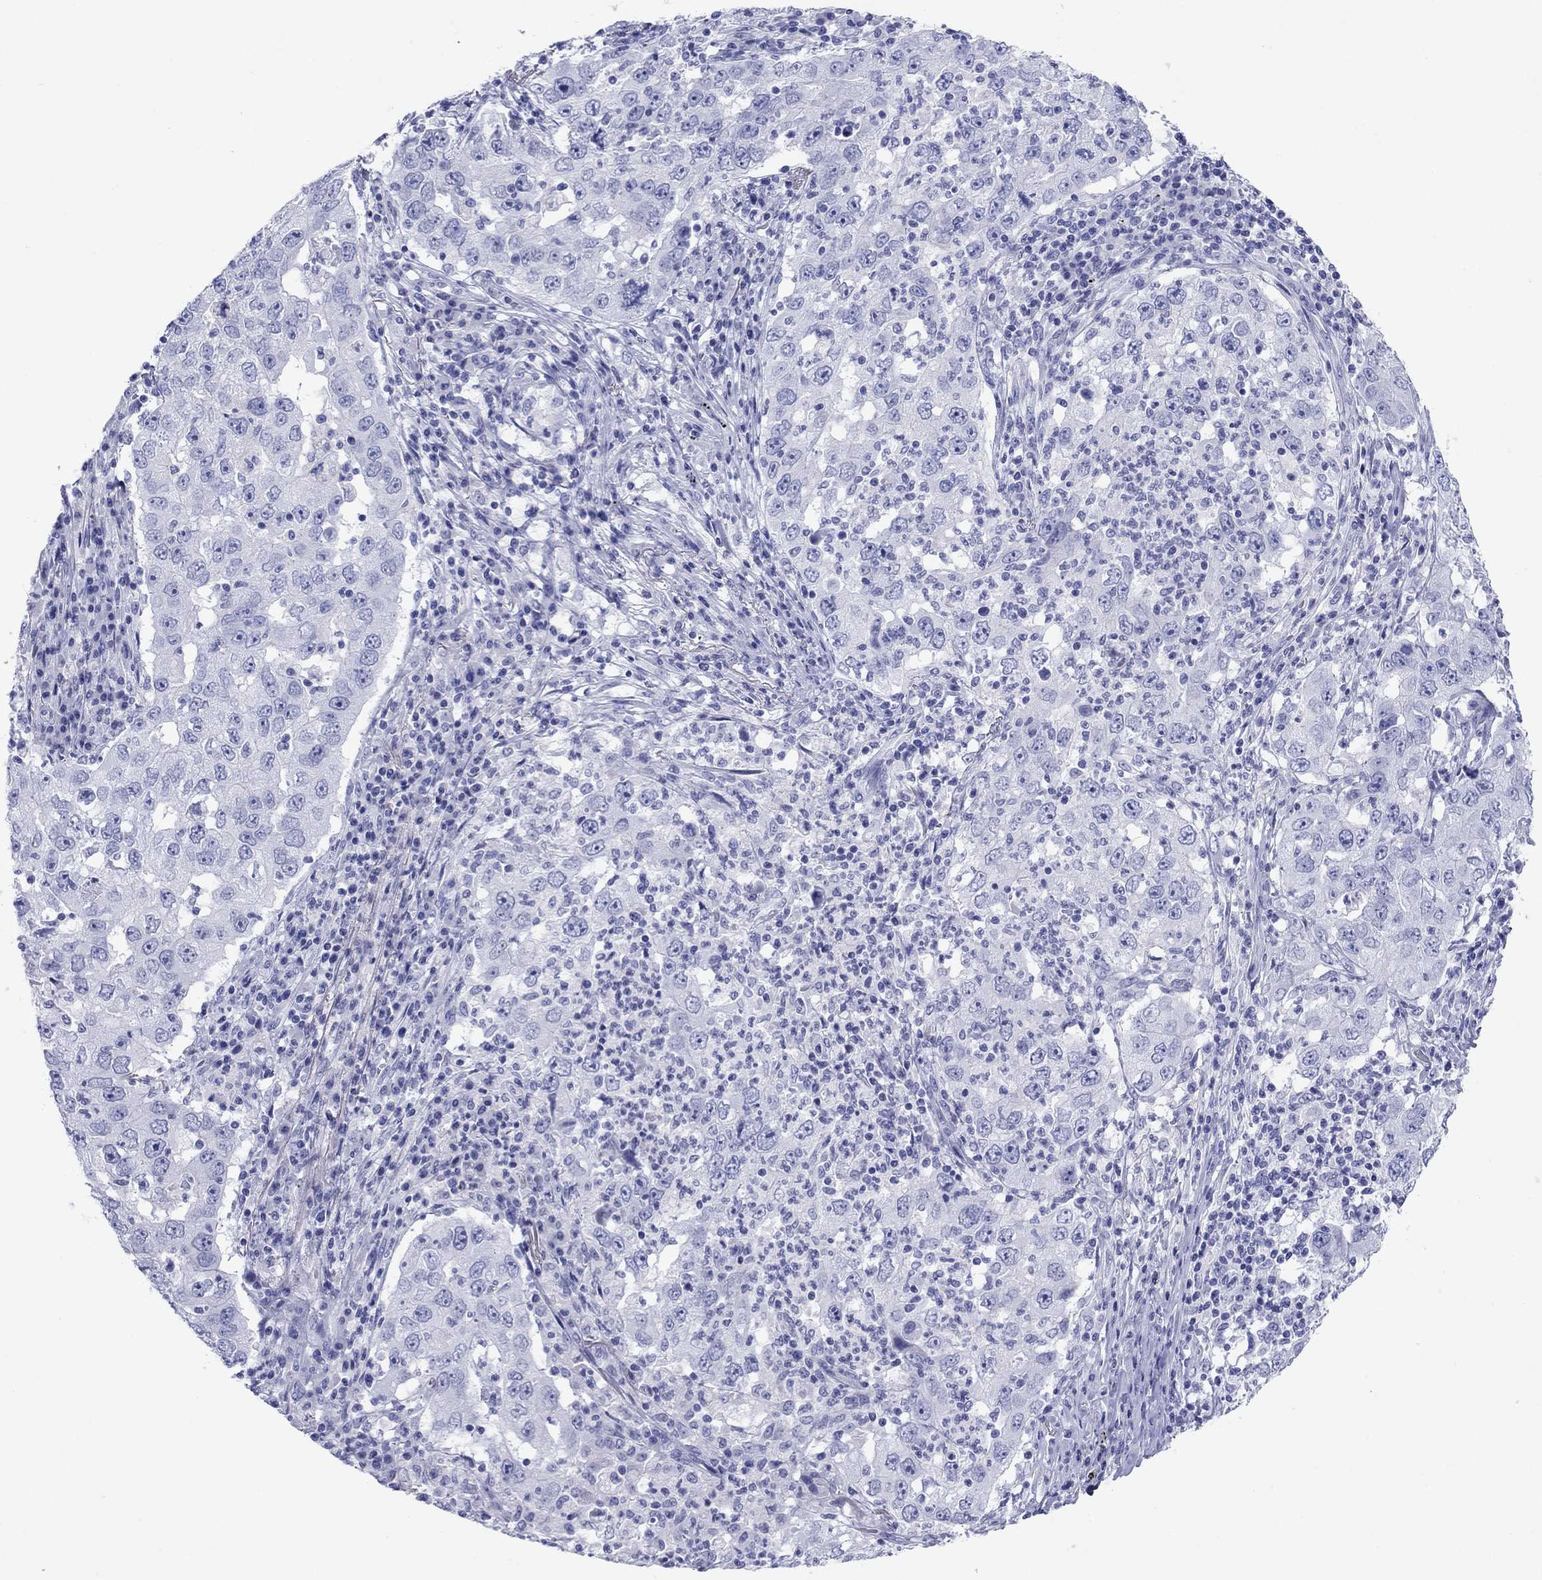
{"staining": {"intensity": "negative", "quantity": "none", "location": "none"}, "tissue": "lung cancer", "cell_type": "Tumor cells", "image_type": "cancer", "snomed": [{"axis": "morphology", "description": "Adenocarcinoma, NOS"}, {"axis": "topography", "description": "Lung"}], "caption": "DAB (3,3'-diaminobenzidine) immunohistochemical staining of lung cancer demonstrates no significant staining in tumor cells.", "gene": "ATP4A", "patient": {"sex": "male", "age": 73}}